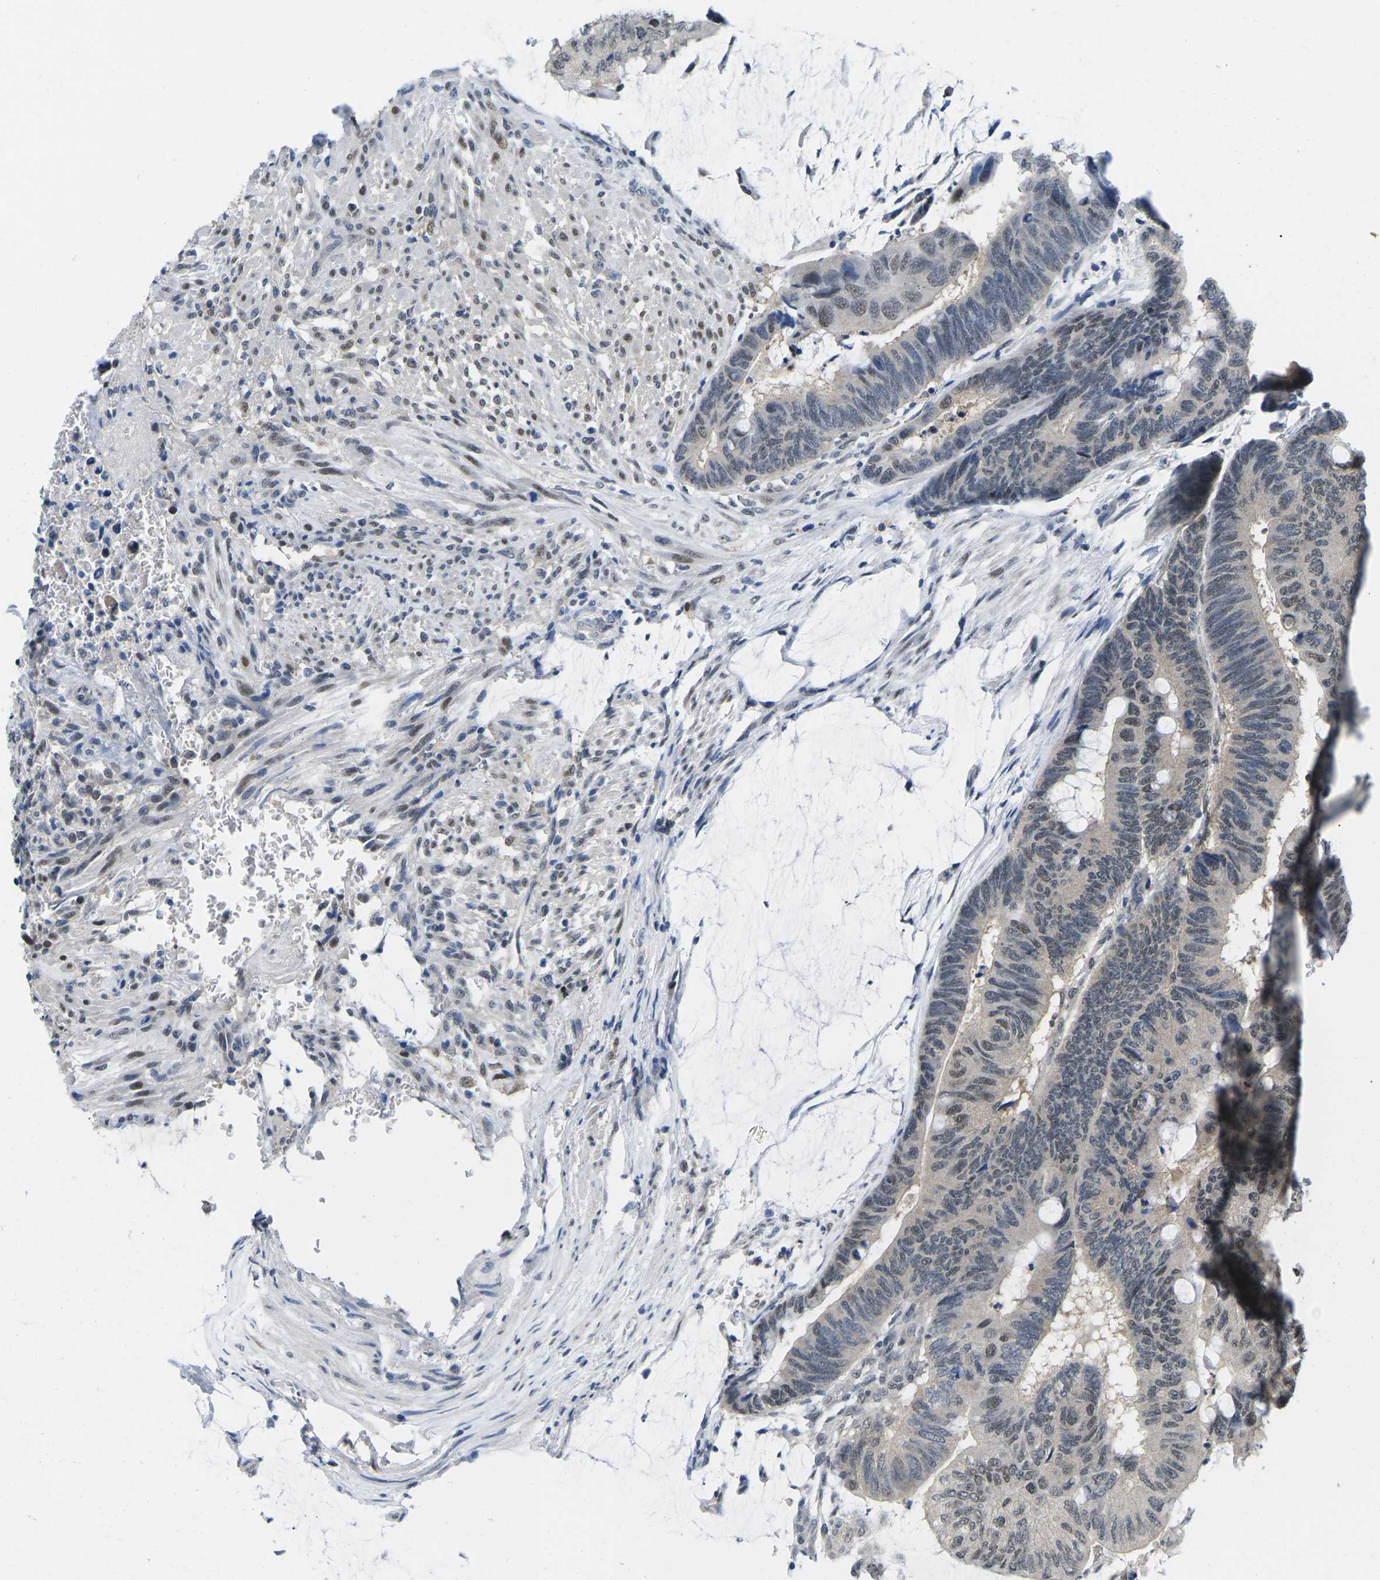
{"staining": {"intensity": "moderate", "quantity": "25%-75%", "location": "nuclear"}, "tissue": "colorectal cancer", "cell_type": "Tumor cells", "image_type": "cancer", "snomed": [{"axis": "morphology", "description": "Normal tissue, NOS"}, {"axis": "morphology", "description": "Adenocarcinoma, NOS"}, {"axis": "topography", "description": "Rectum"}], "caption": "Colorectal cancer (adenocarcinoma) stained for a protein (brown) reveals moderate nuclear positive staining in approximately 25%-75% of tumor cells.", "gene": "UBA7", "patient": {"sex": "male", "age": 92}}